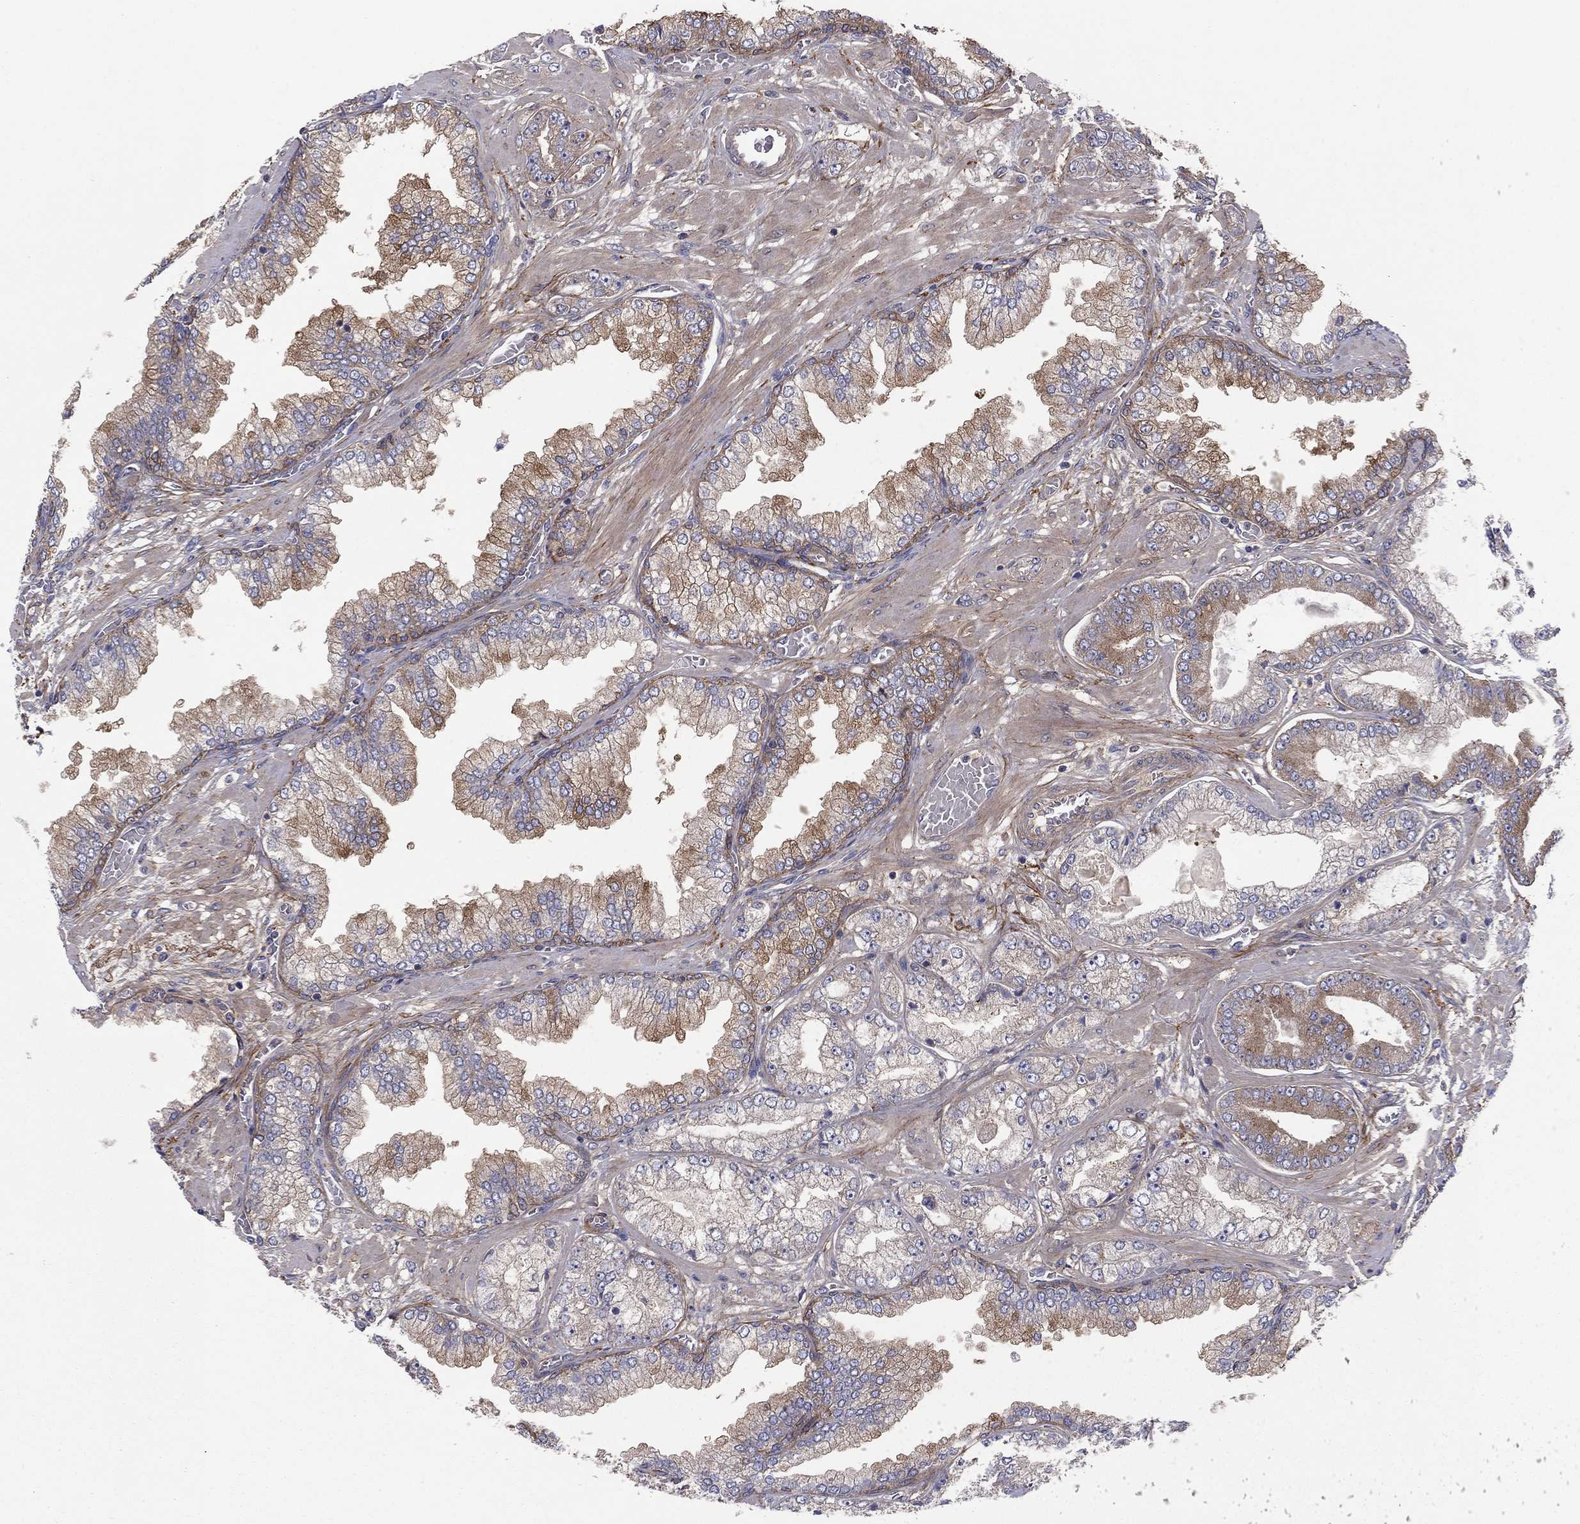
{"staining": {"intensity": "moderate", "quantity": "<25%", "location": "cytoplasmic/membranous"}, "tissue": "prostate cancer", "cell_type": "Tumor cells", "image_type": "cancer", "snomed": [{"axis": "morphology", "description": "Adenocarcinoma, Low grade"}, {"axis": "topography", "description": "Prostate"}], "caption": "Approximately <25% of tumor cells in human prostate cancer reveal moderate cytoplasmic/membranous protein staining as visualized by brown immunohistochemical staining.", "gene": "RNF123", "patient": {"sex": "male", "age": 57}}